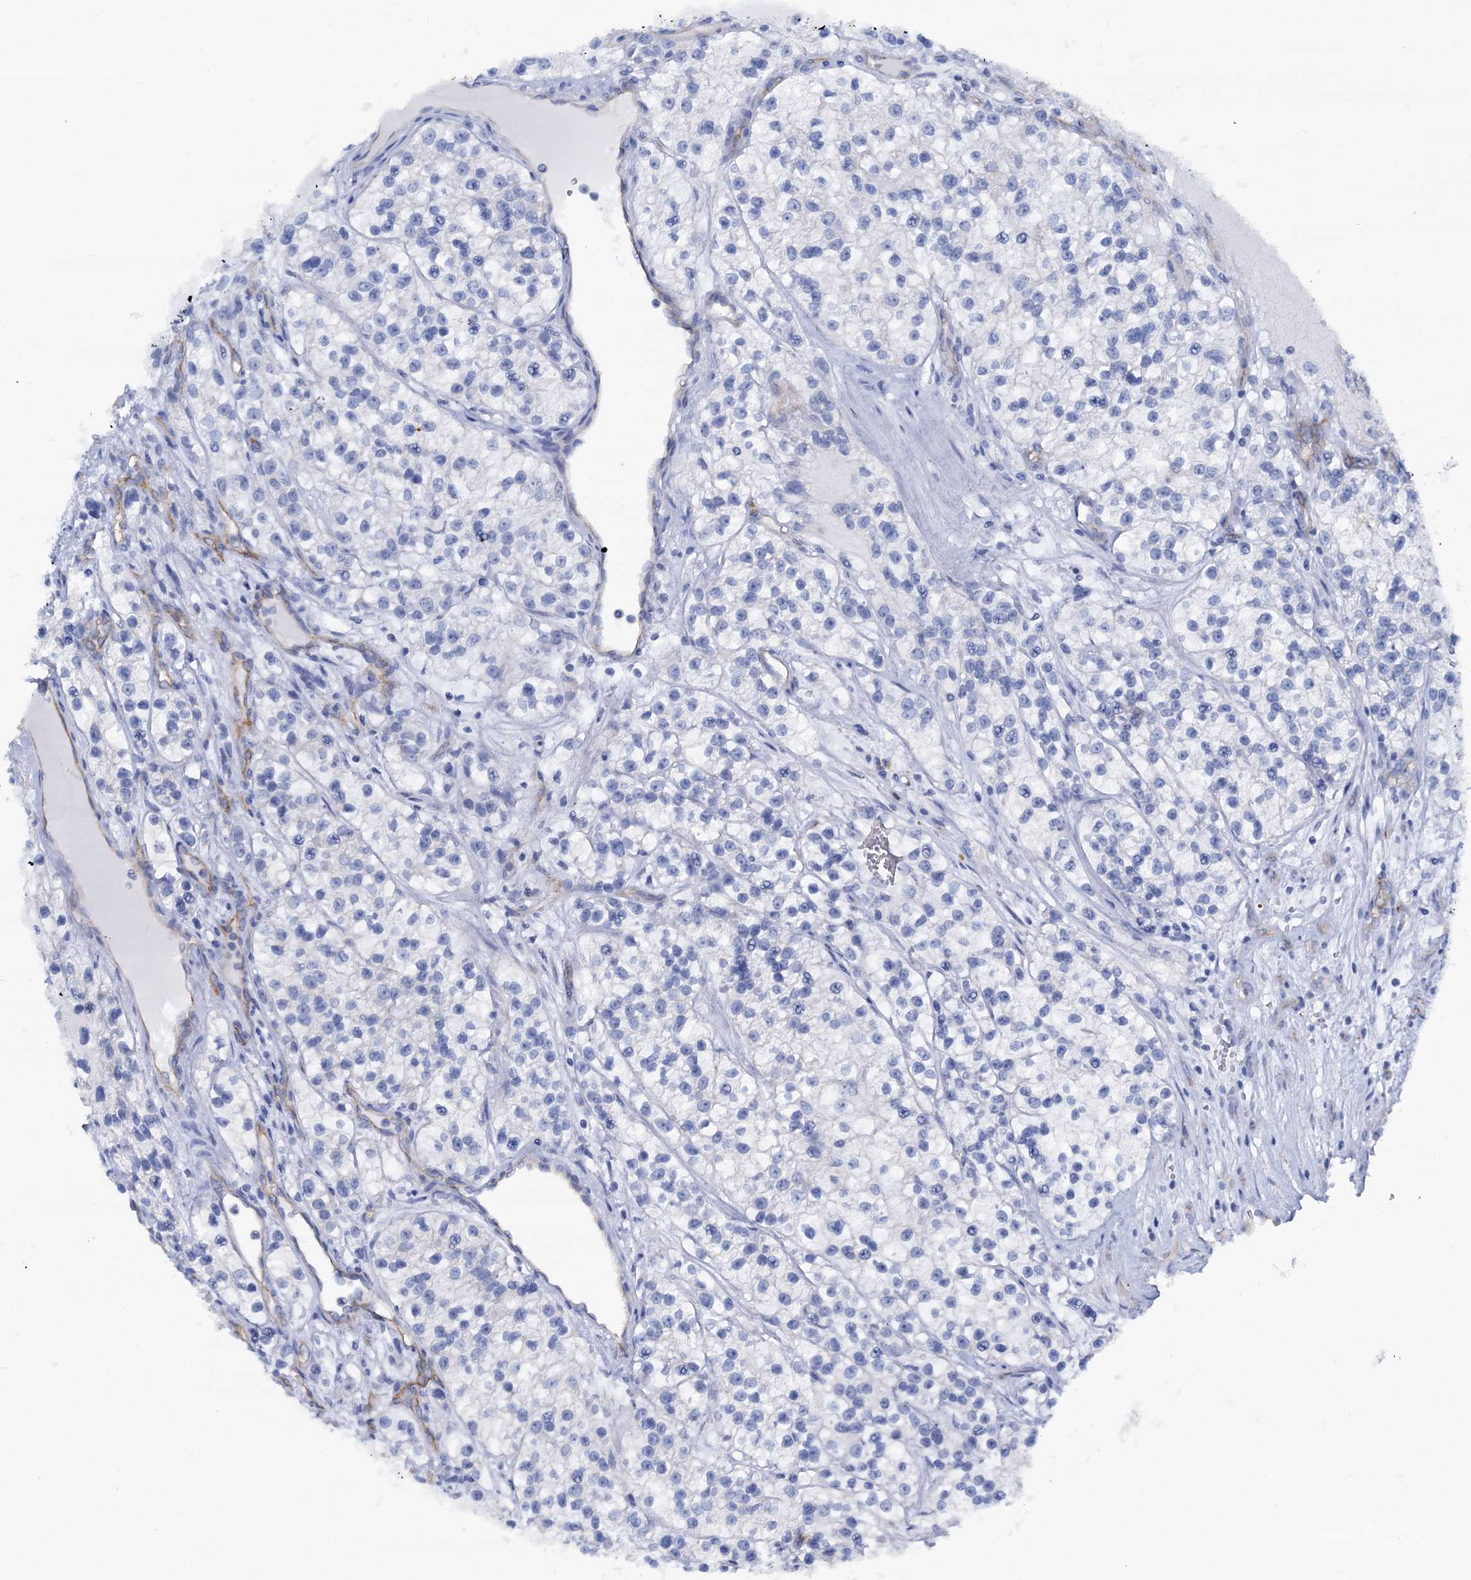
{"staining": {"intensity": "negative", "quantity": "none", "location": "none"}, "tissue": "renal cancer", "cell_type": "Tumor cells", "image_type": "cancer", "snomed": [{"axis": "morphology", "description": "Adenocarcinoma, NOS"}, {"axis": "topography", "description": "Kidney"}], "caption": "This is an immunohistochemistry (IHC) histopathology image of human renal adenocarcinoma. There is no expression in tumor cells.", "gene": "SLC1A3", "patient": {"sex": "female", "age": 57}}